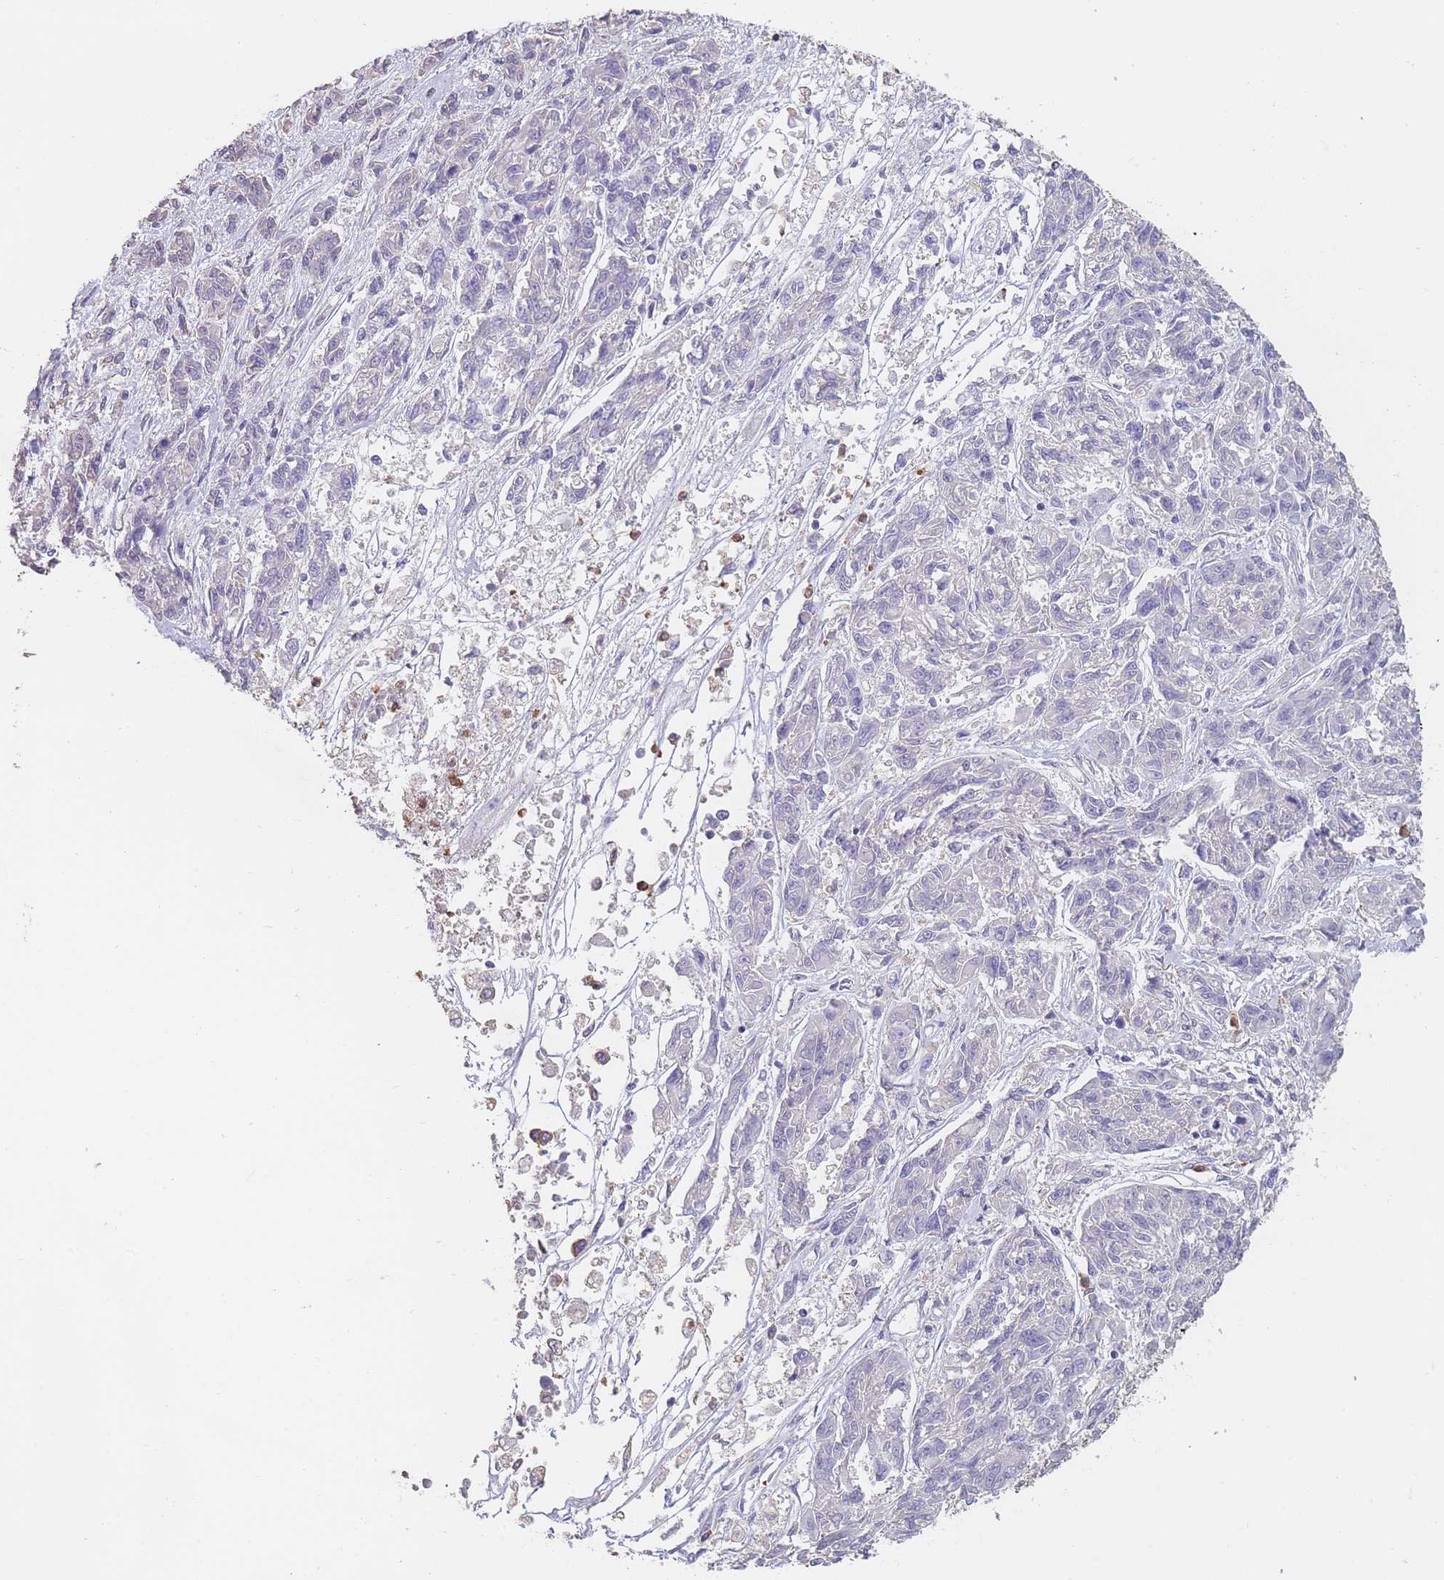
{"staining": {"intensity": "negative", "quantity": "none", "location": "none"}, "tissue": "melanoma", "cell_type": "Tumor cells", "image_type": "cancer", "snomed": [{"axis": "morphology", "description": "Malignant melanoma, NOS"}, {"axis": "topography", "description": "Skin"}], "caption": "IHC image of neoplastic tissue: melanoma stained with DAB (3,3'-diaminobenzidine) displays no significant protein expression in tumor cells.", "gene": "CLEC12A", "patient": {"sex": "male", "age": 53}}